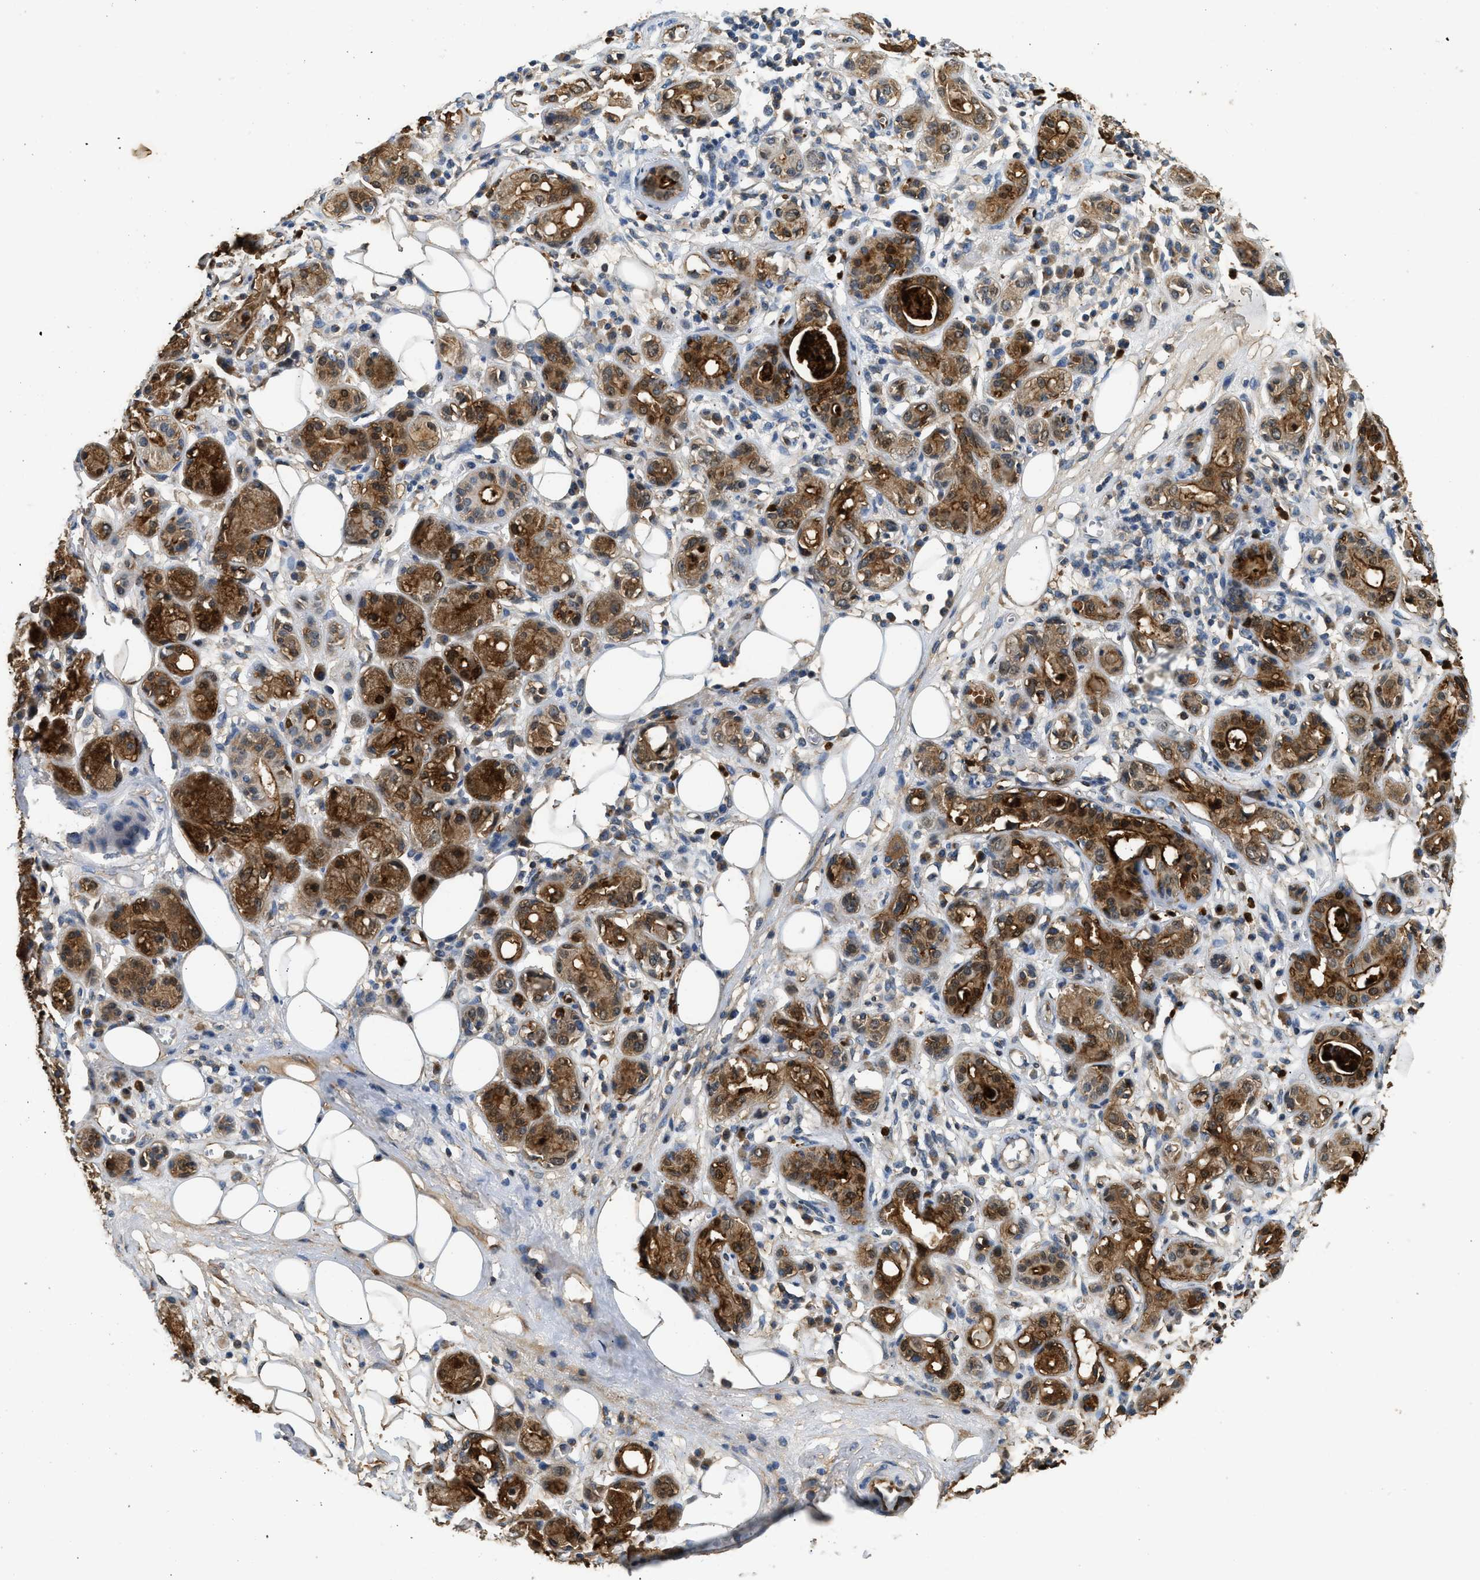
{"staining": {"intensity": "moderate", "quantity": ">75%", "location": "cytoplasmic/membranous,nuclear"}, "tissue": "adipose tissue", "cell_type": "Adipocytes", "image_type": "normal", "snomed": [{"axis": "morphology", "description": "Normal tissue, NOS"}, {"axis": "morphology", "description": "Inflammation, NOS"}, {"axis": "topography", "description": "Salivary gland"}, {"axis": "topography", "description": "Peripheral nerve tissue"}], "caption": "Protein staining of benign adipose tissue exhibits moderate cytoplasmic/membranous,nuclear expression in approximately >75% of adipocytes.", "gene": "ANXA3", "patient": {"sex": "female", "age": 75}}